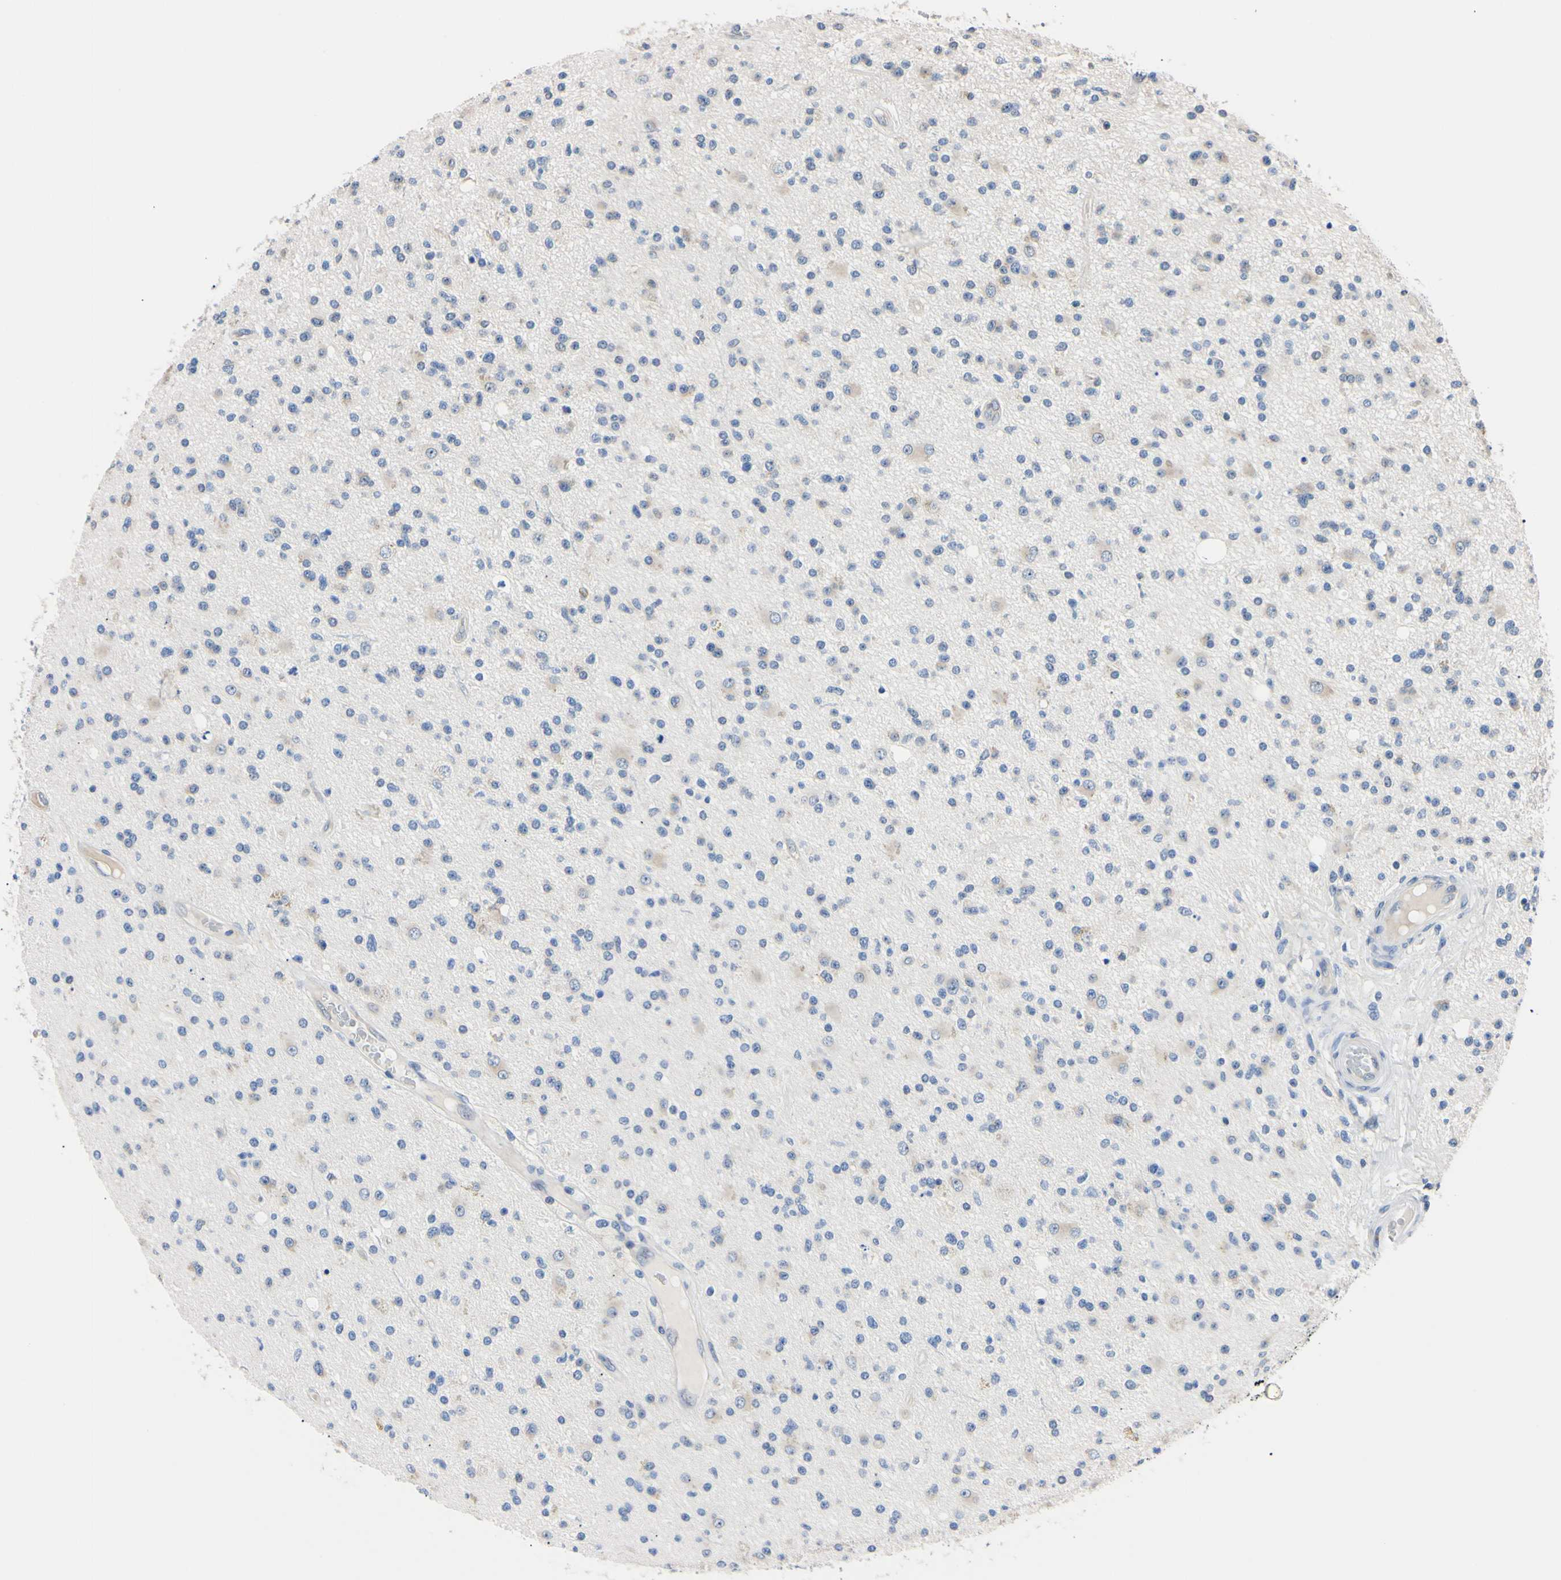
{"staining": {"intensity": "negative", "quantity": "none", "location": "none"}, "tissue": "glioma", "cell_type": "Tumor cells", "image_type": "cancer", "snomed": [{"axis": "morphology", "description": "Glioma, malignant, High grade"}, {"axis": "topography", "description": "Brain"}], "caption": "DAB immunohistochemical staining of human malignant high-grade glioma displays no significant staining in tumor cells.", "gene": "RARS1", "patient": {"sex": "male", "age": 33}}